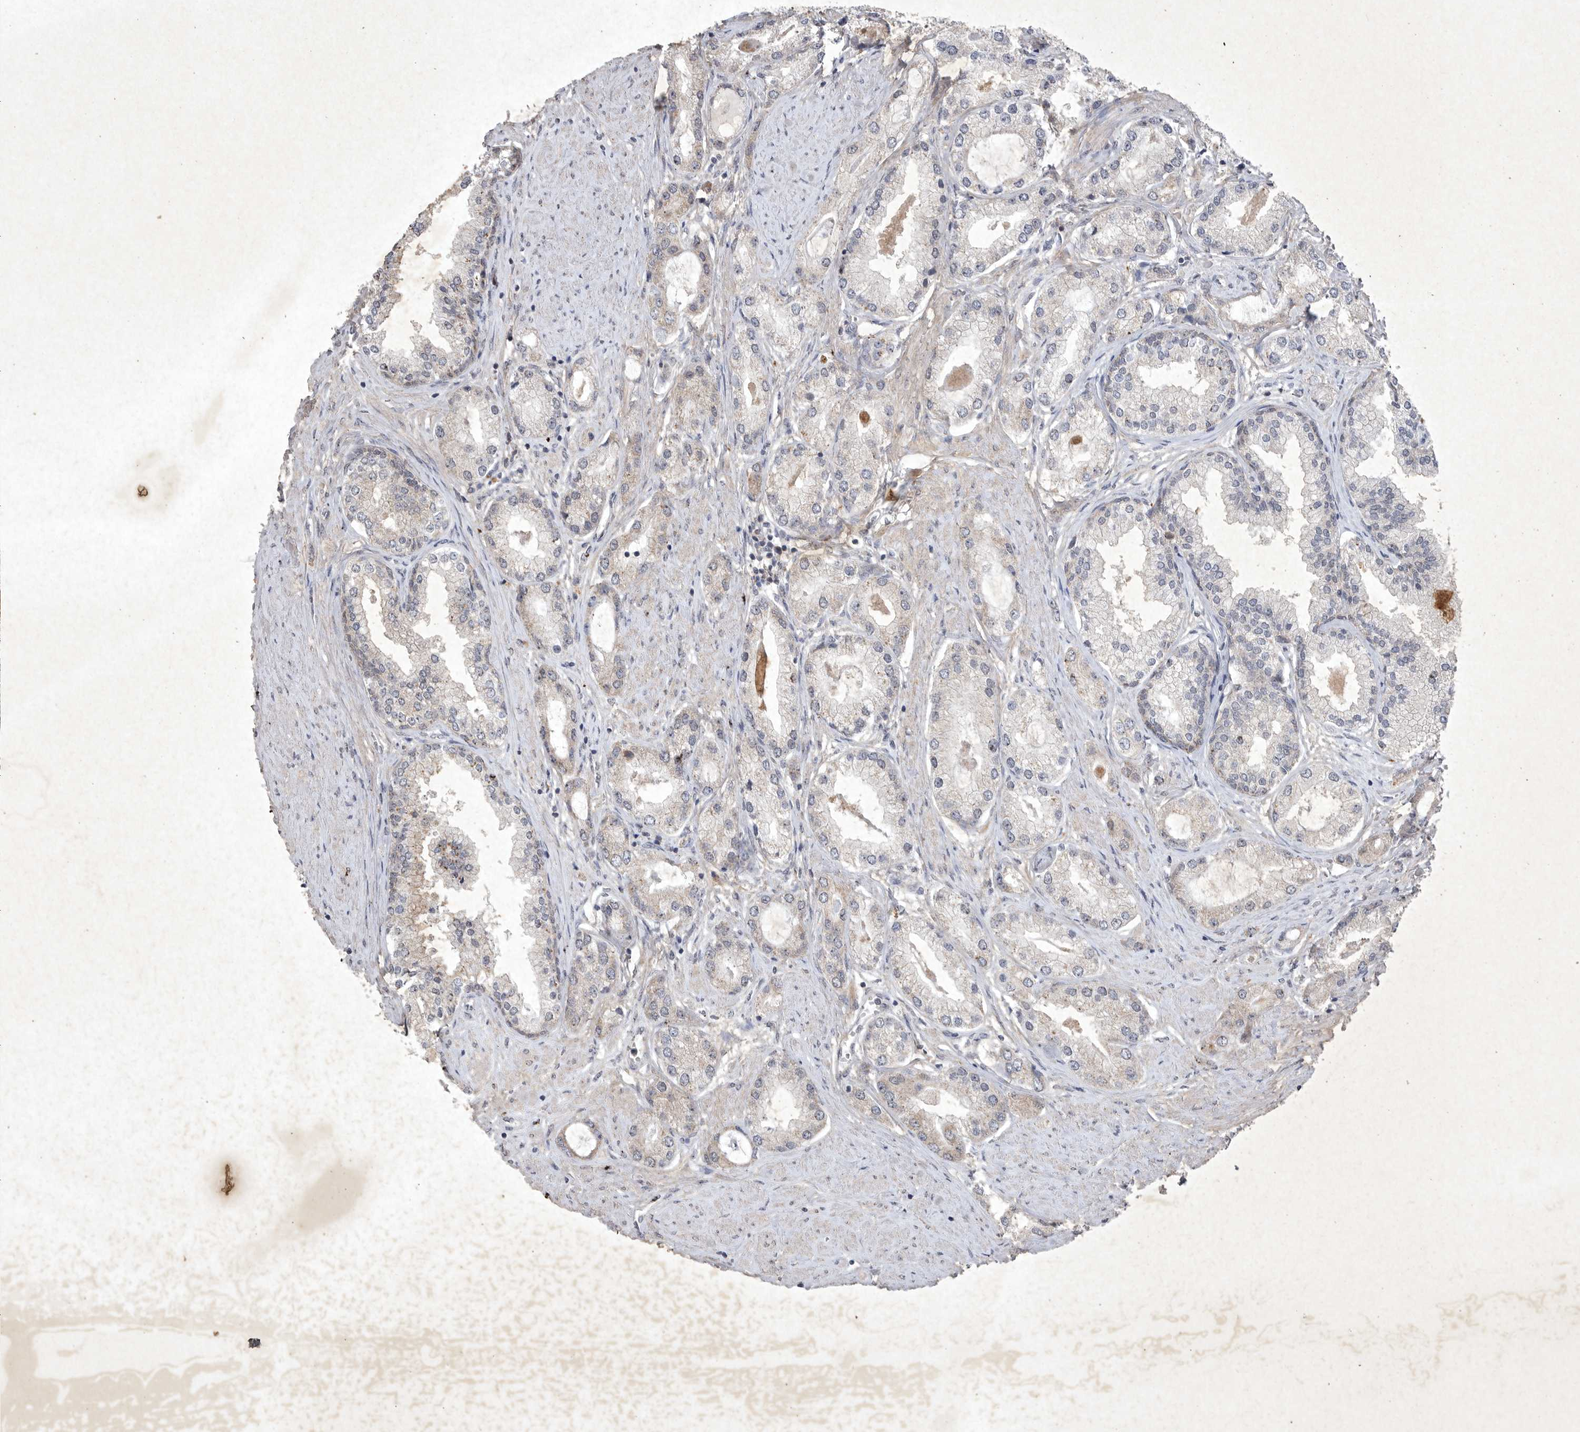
{"staining": {"intensity": "negative", "quantity": "none", "location": "none"}, "tissue": "prostate cancer", "cell_type": "Tumor cells", "image_type": "cancer", "snomed": [{"axis": "morphology", "description": "Adenocarcinoma, Low grade"}, {"axis": "topography", "description": "Prostate"}], "caption": "Immunohistochemistry (IHC) of prostate cancer (adenocarcinoma (low-grade)) shows no expression in tumor cells.", "gene": "DDR1", "patient": {"sex": "male", "age": 62}}